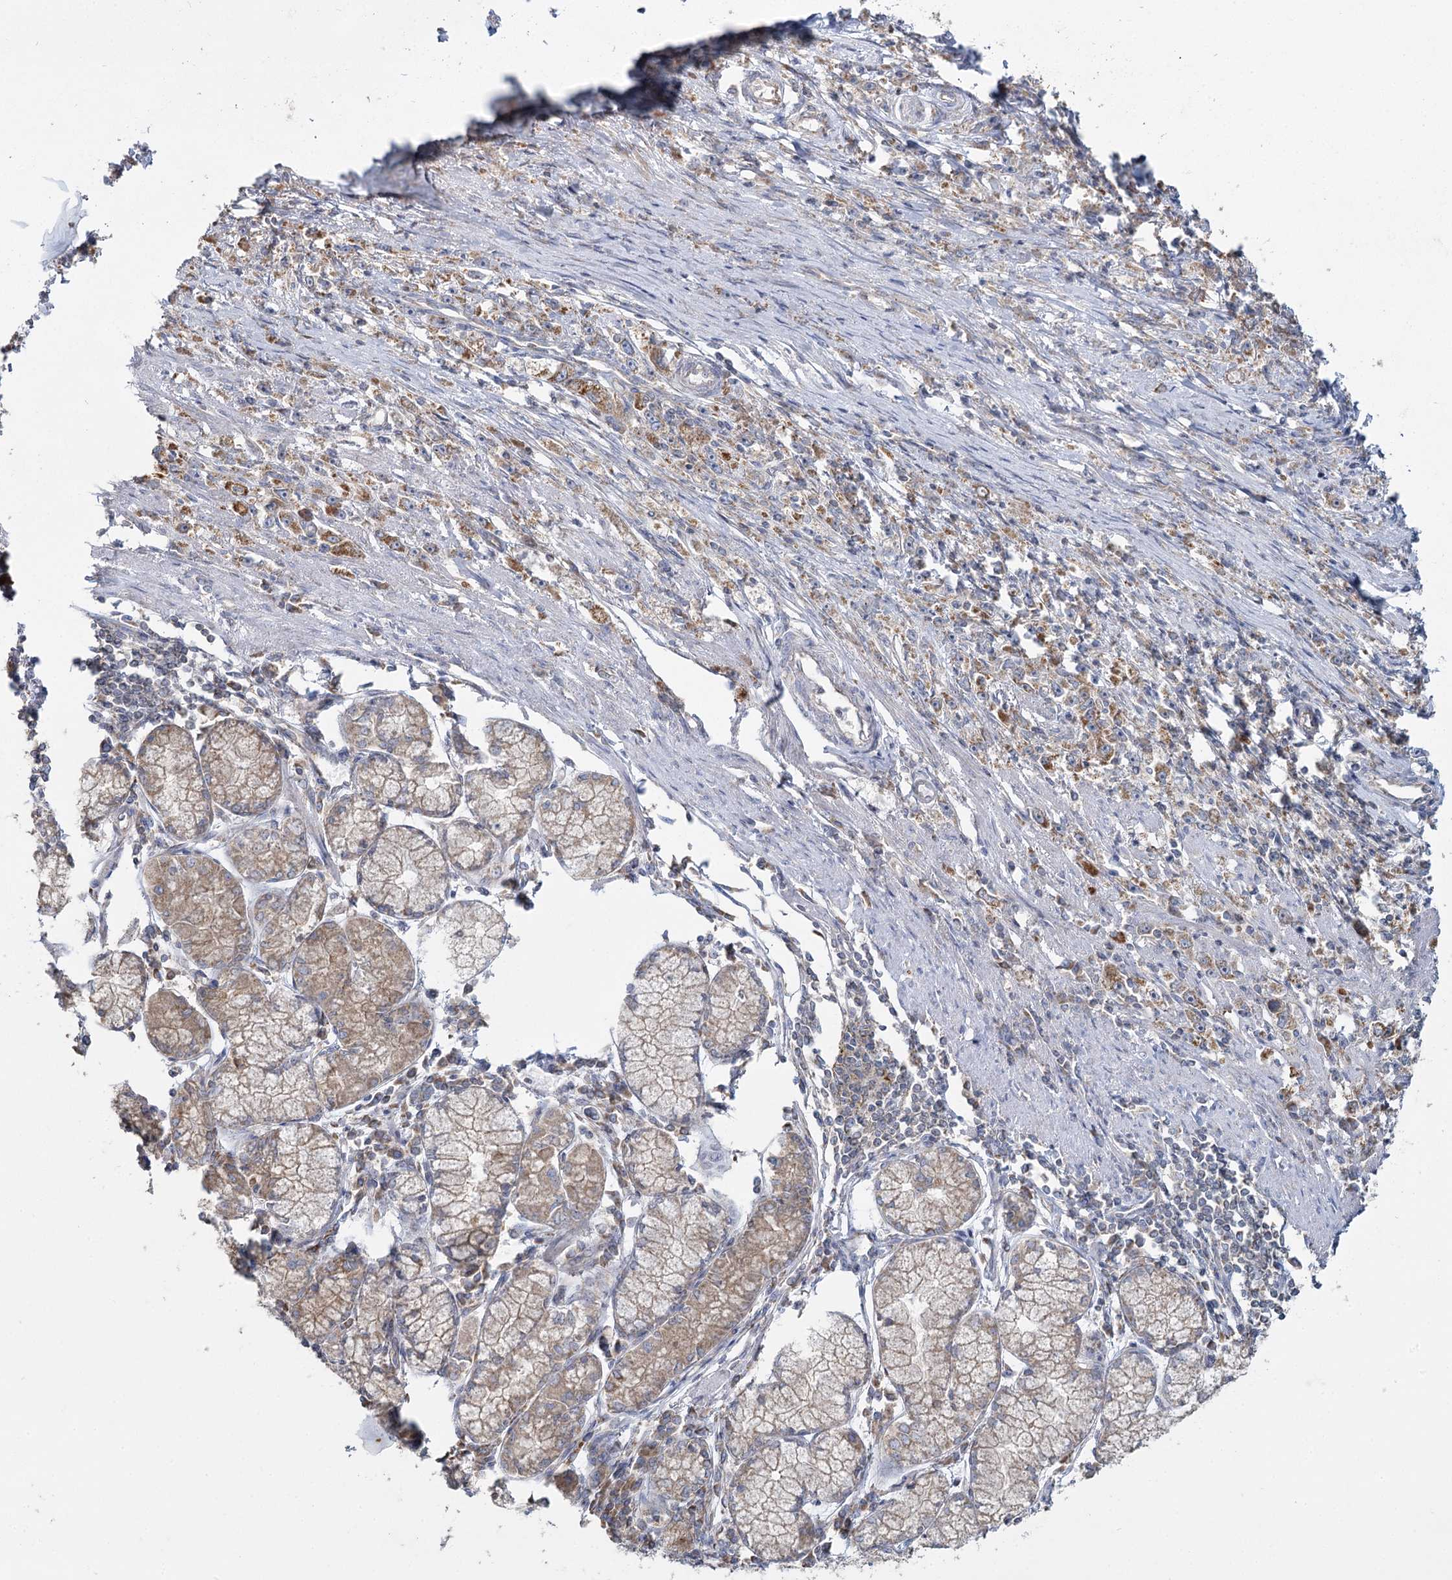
{"staining": {"intensity": "moderate", "quantity": ">75%", "location": "cytoplasmic/membranous"}, "tissue": "stomach cancer", "cell_type": "Tumor cells", "image_type": "cancer", "snomed": [{"axis": "morphology", "description": "Adenocarcinoma, NOS"}, {"axis": "topography", "description": "Stomach"}], "caption": "Brown immunohistochemical staining in human adenocarcinoma (stomach) reveals moderate cytoplasmic/membranous positivity in about >75% of tumor cells. The staining was performed using DAB, with brown indicating positive protein expression. Nuclei are stained blue with hematoxylin.", "gene": "ACOX2", "patient": {"sex": "female", "age": 59}}